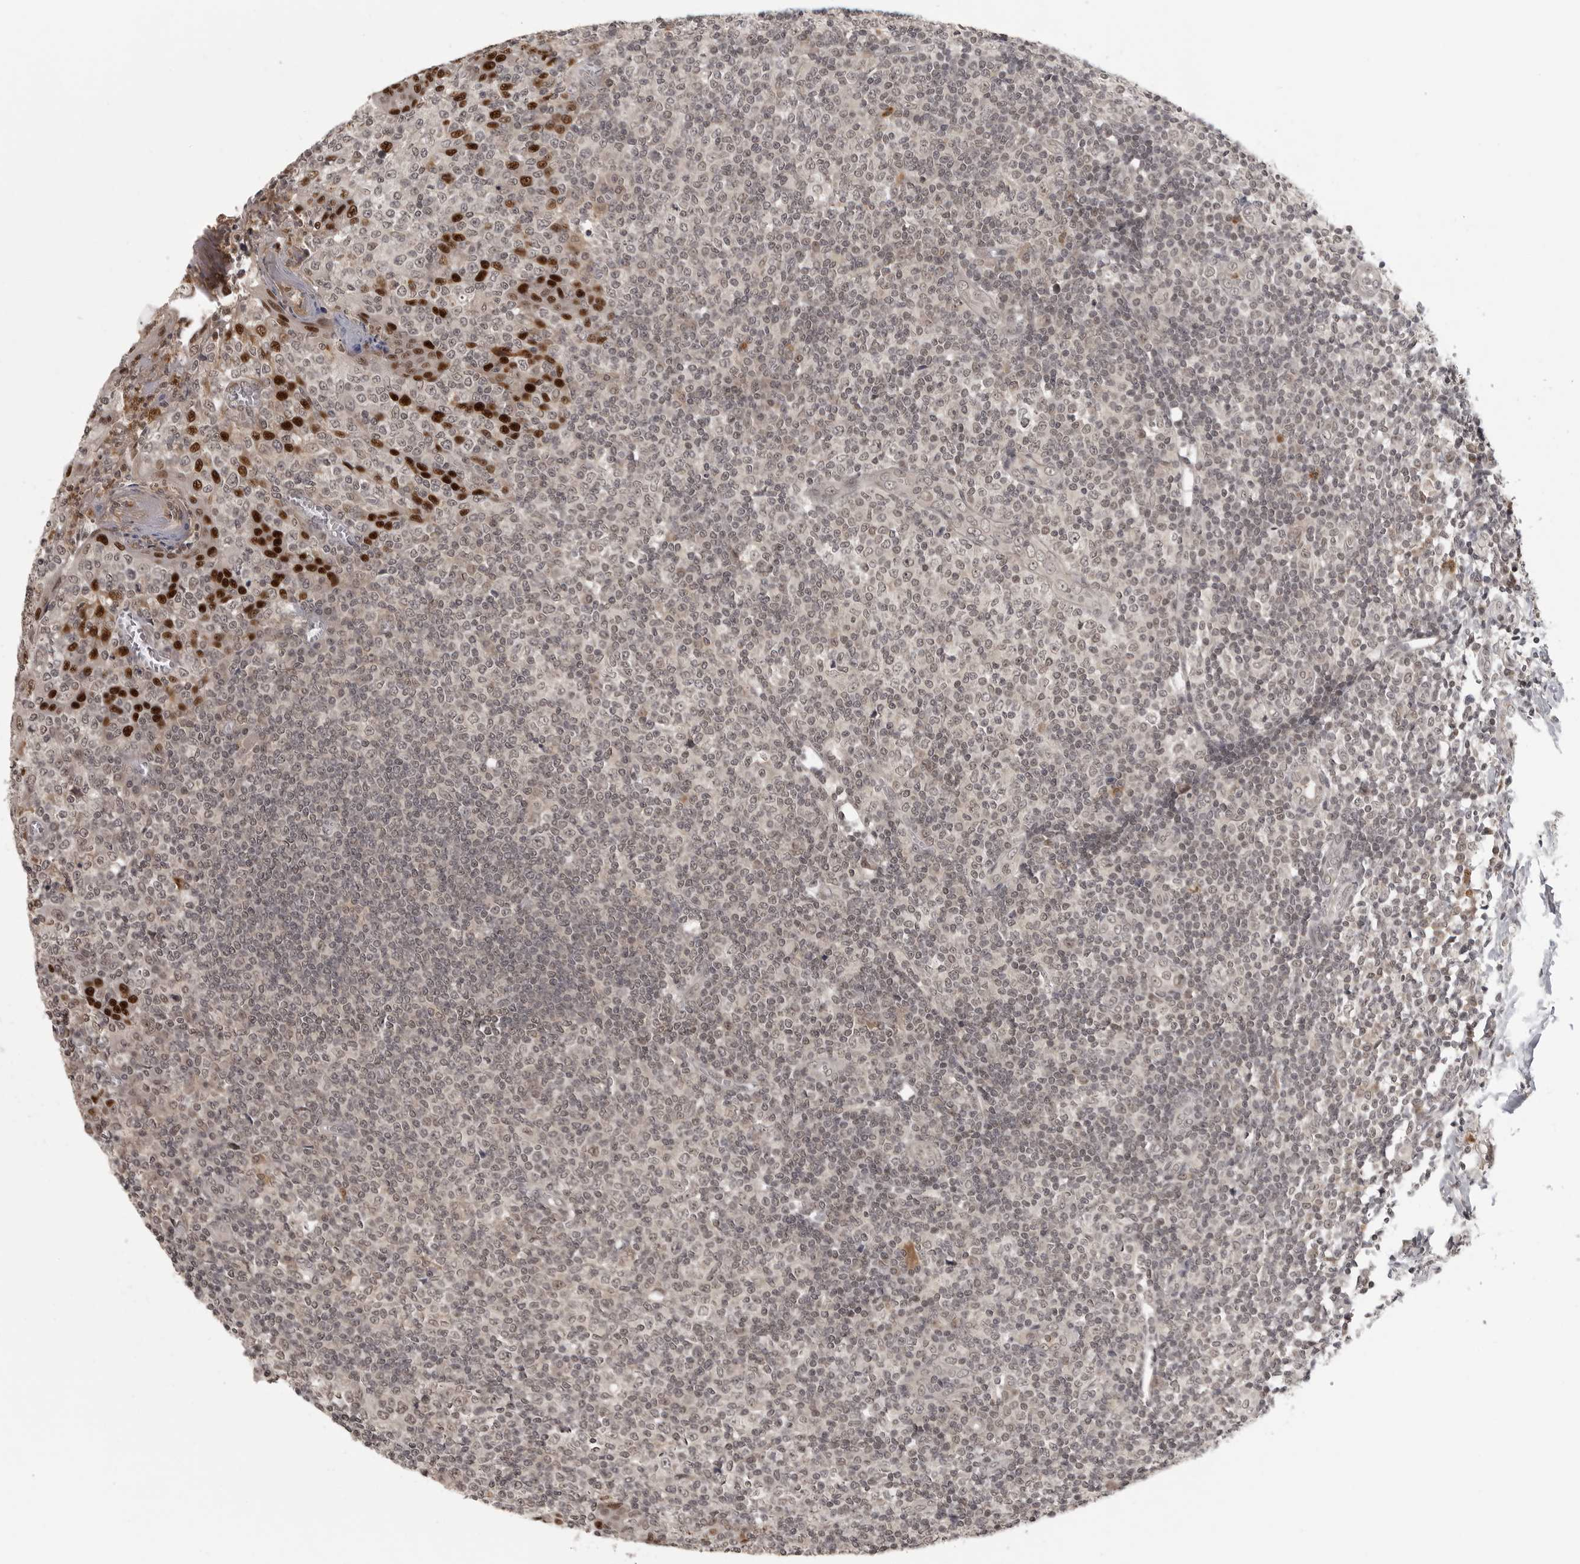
{"staining": {"intensity": "weak", "quantity": ">75%", "location": "nuclear"}, "tissue": "tonsil", "cell_type": "Germinal center cells", "image_type": "normal", "snomed": [{"axis": "morphology", "description": "Normal tissue, NOS"}, {"axis": "topography", "description": "Tonsil"}], "caption": "Immunohistochemistry (DAB (3,3'-diaminobenzidine)) staining of benign tonsil reveals weak nuclear protein expression in approximately >75% of germinal center cells.", "gene": "PEG3", "patient": {"sex": "female", "age": 19}}